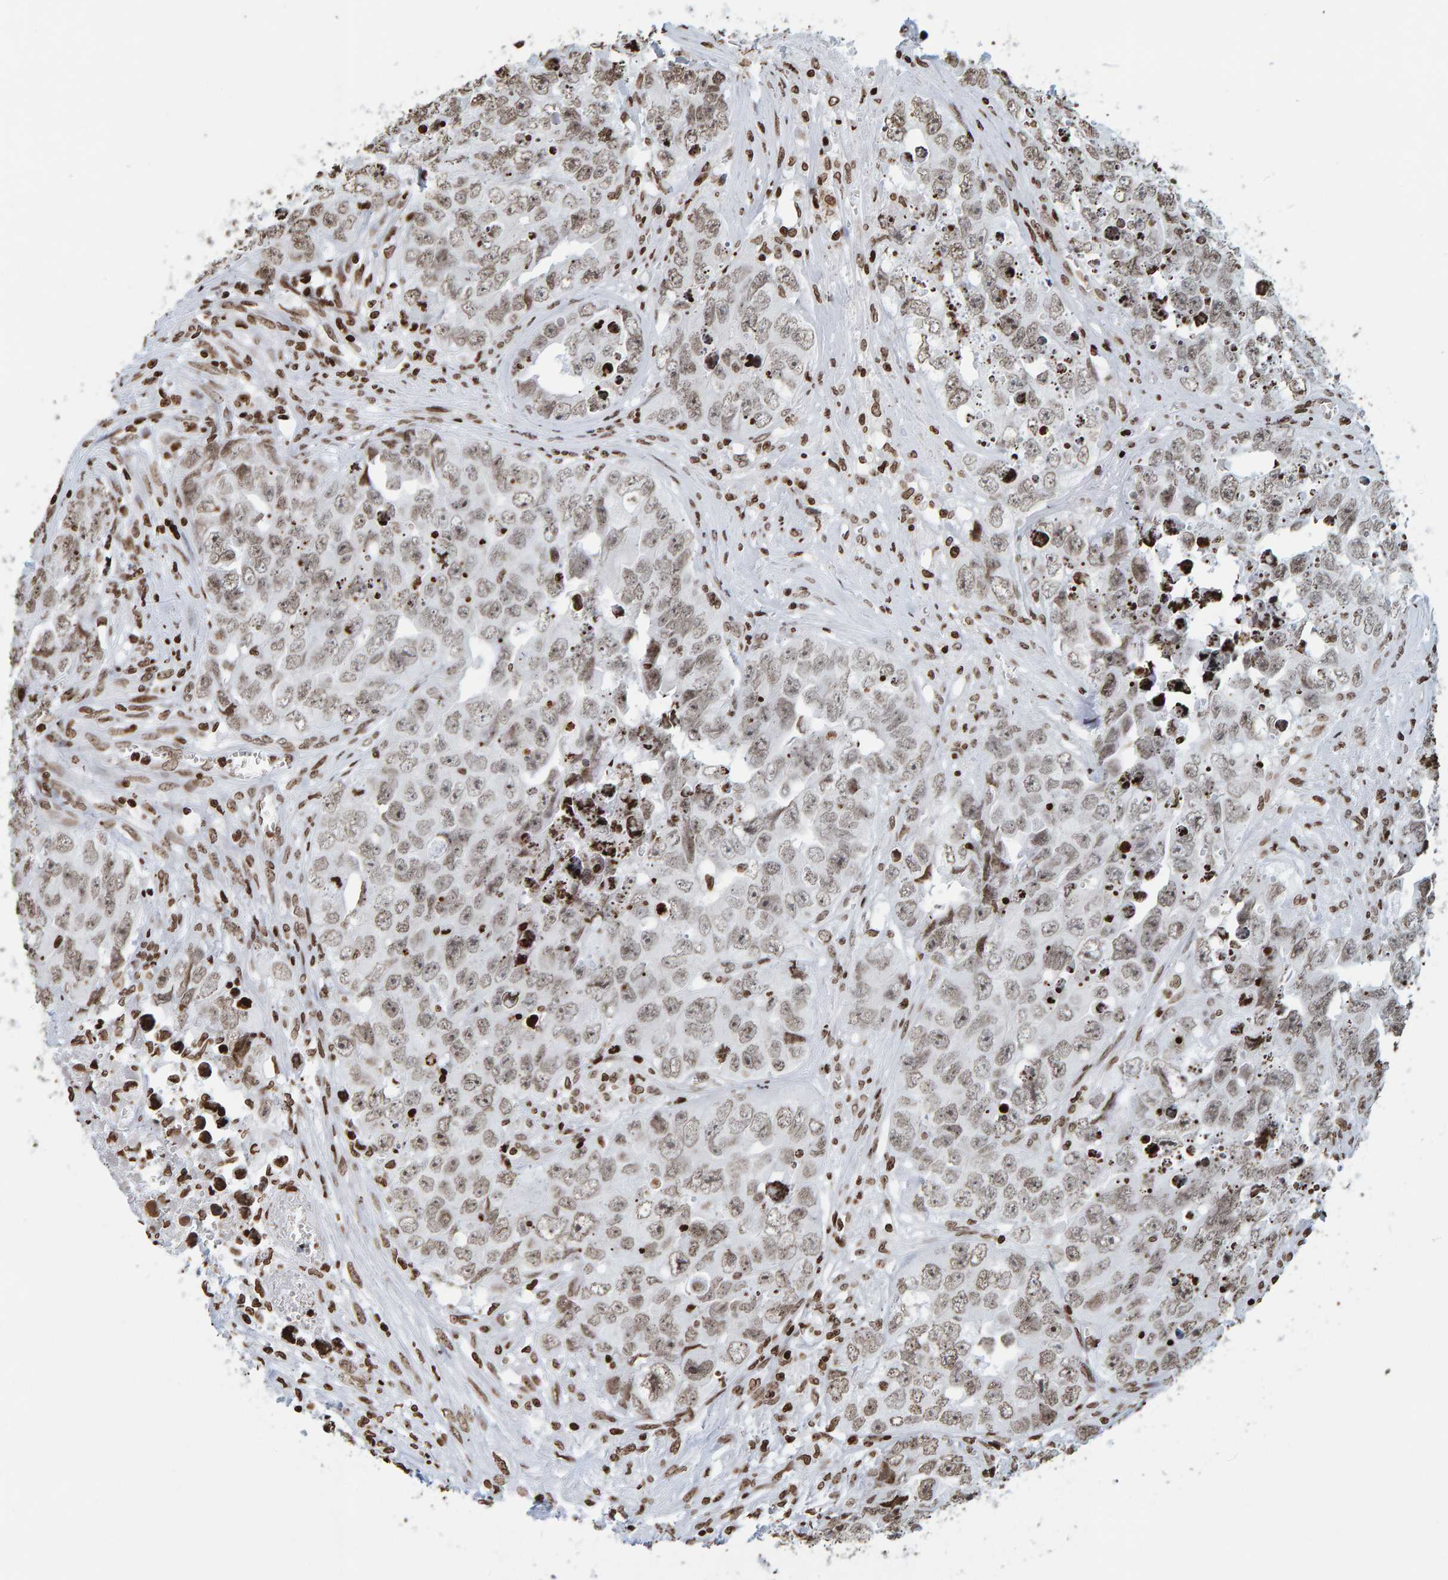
{"staining": {"intensity": "weak", "quantity": "<25%", "location": "cytoplasmic/membranous,nuclear"}, "tissue": "testis cancer", "cell_type": "Tumor cells", "image_type": "cancer", "snomed": [{"axis": "morphology", "description": "Seminoma, NOS"}, {"axis": "morphology", "description": "Carcinoma, Embryonal, NOS"}, {"axis": "topography", "description": "Testis"}], "caption": "This is an IHC photomicrograph of testis cancer (embryonal carcinoma). There is no expression in tumor cells.", "gene": "BRF2", "patient": {"sex": "male", "age": 43}}